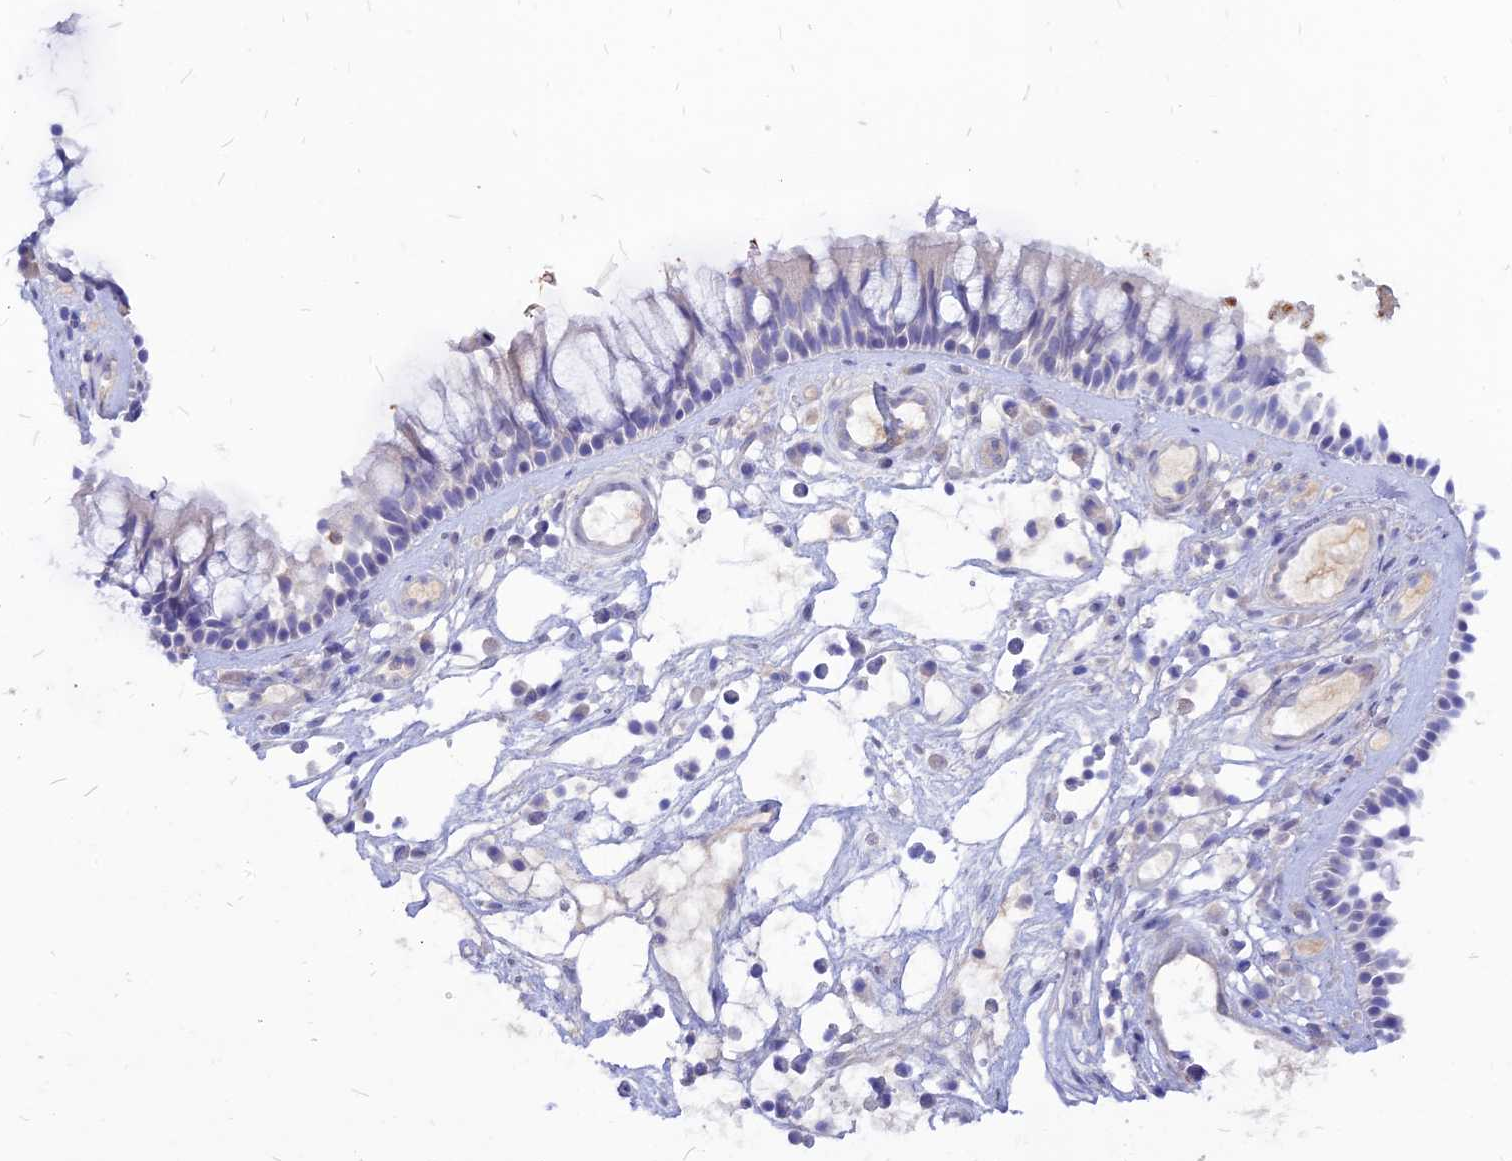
{"staining": {"intensity": "negative", "quantity": "none", "location": "none"}, "tissue": "nasopharynx", "cell_type": "Respiratory epithelial cells", "image_type": "normal", "snomed": [{"axis": "morphology", "description": "Normal tissue, NOS"}, {"axis": "morphology", "description": "Inflammation, NOS"}, {"axis": "morphology", "description": "Malignant melanoma, Metastatic site"}, {"axis": "topography", "description": "Nasopharynx"}], "caption": "There is no significant staining in respiratory epithelial cells of nasopharynx. (DAB immunohistochemistry, high magnification).", "gene": "CZIB", "patient": {"sex": "male", "age": 70}}